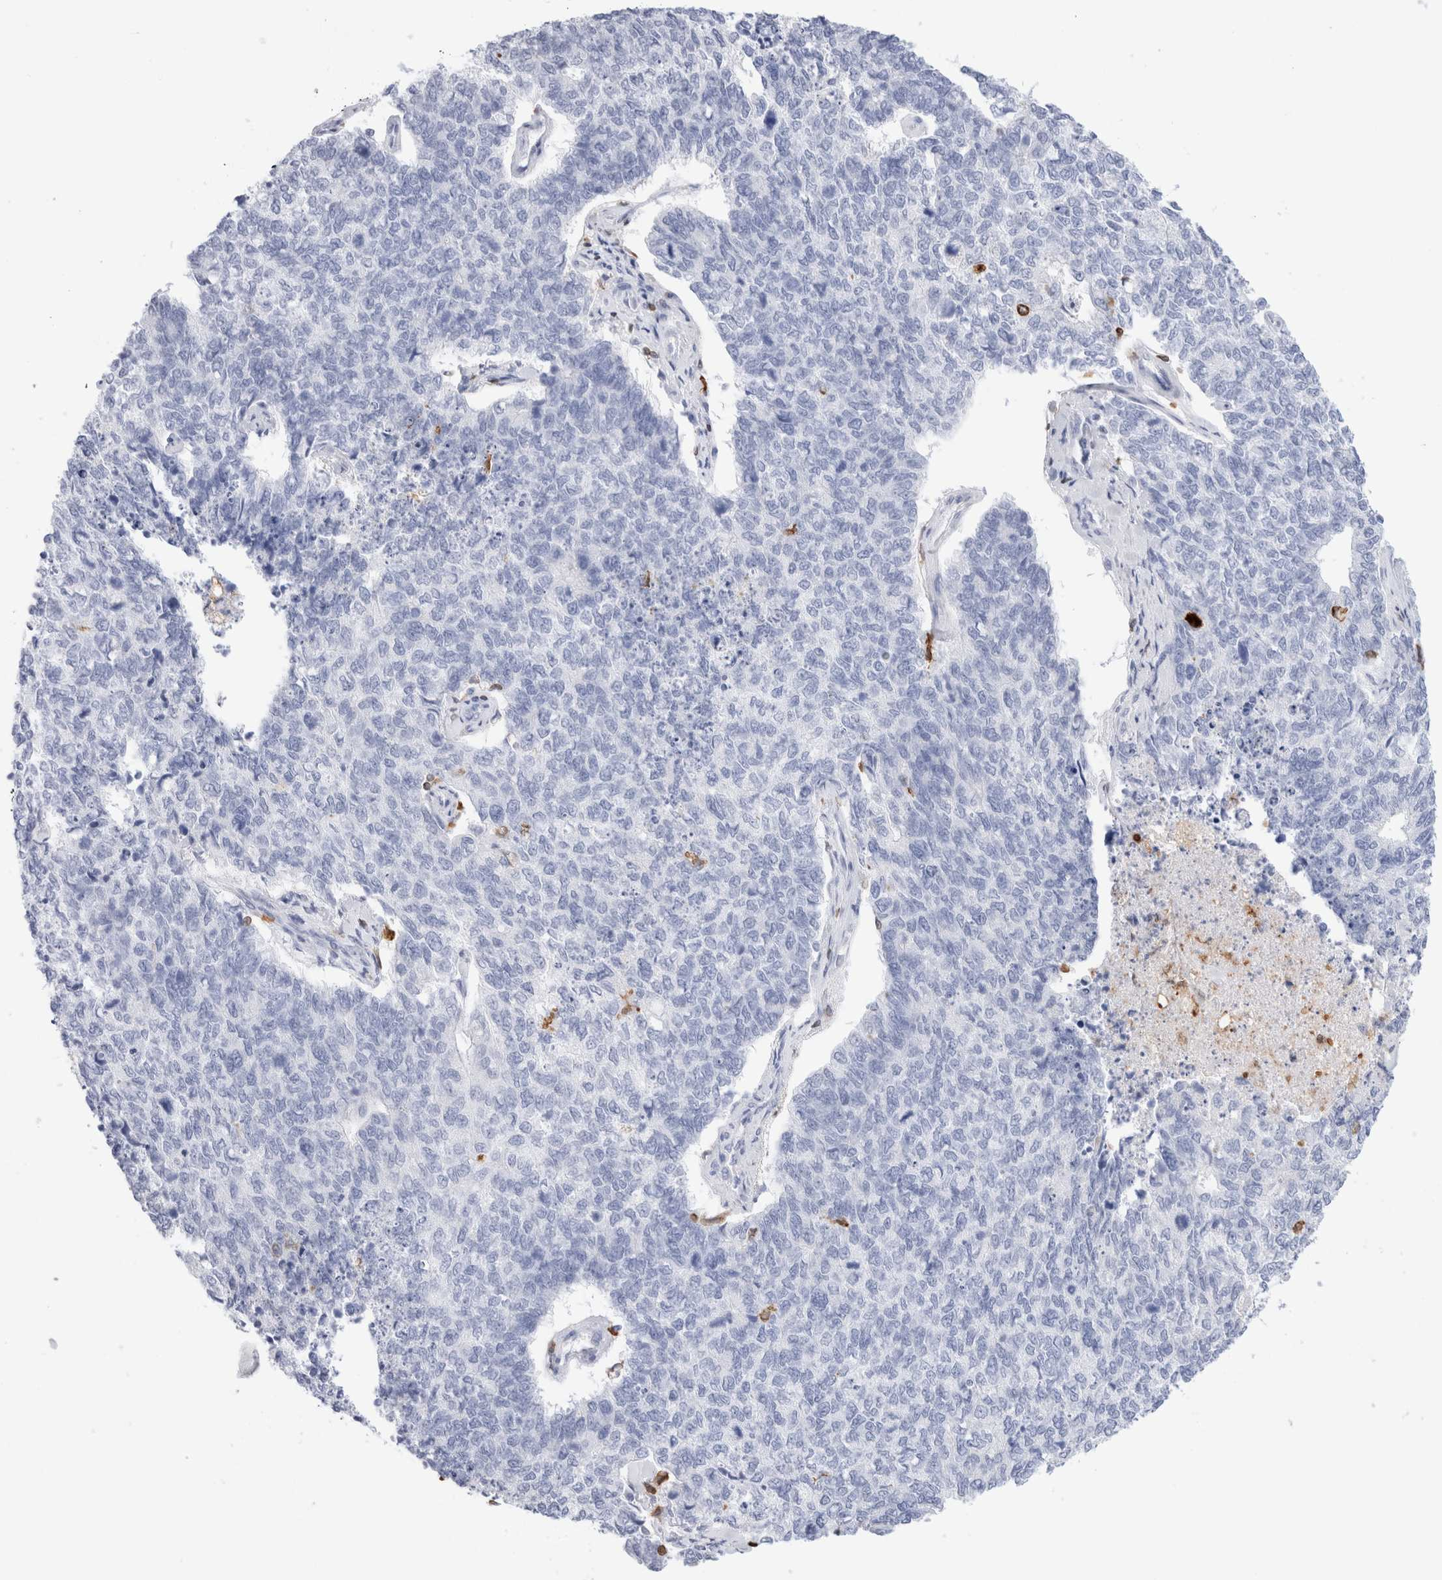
{"staining": {"intensity": "negative", "quantity": "none", "location": "none"}, "tissue": "cervical cancer", "cell_type": "Tumor cells", "image_type": "cancer", "snomed": [{"axis": "morphology", "description": "Squamous cell carcinoma, NOS"}, {"axis": "topography", "description": "Cervix"}], "caption": "The image reveals no significant positivity in tumor cells of squamous cell carcinoma (cervical). The staining is performed using DAB brown chromogen with nuclei counter-stained in using hematoxylin.", "gene": "ALOX5AP", "patient": {"sex": "female", "age": 63}}